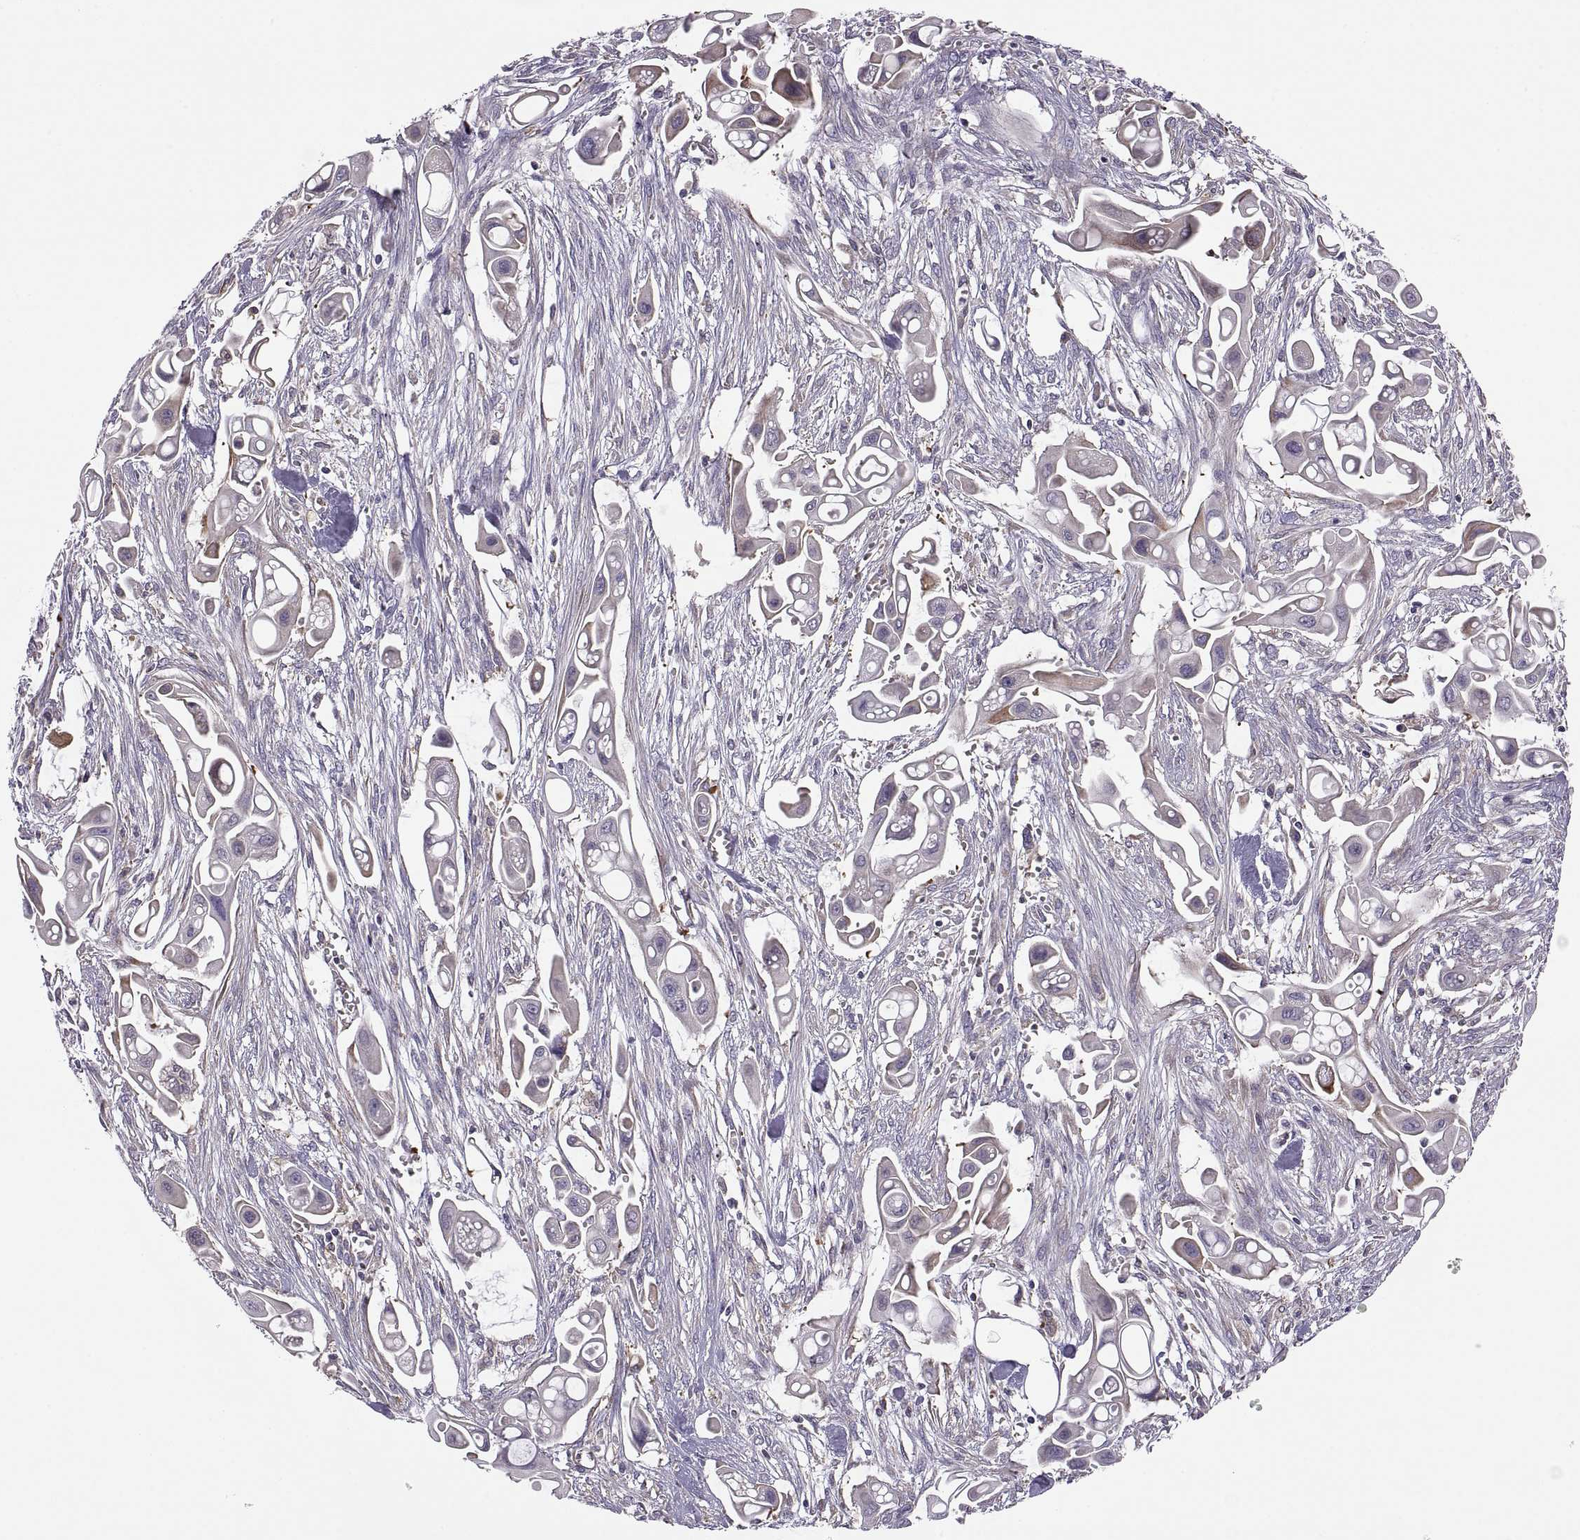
{"staining": {"intensity": "negative", "quantity": "none", "location": "none"}, "tissue": "pancreatic cancer", "cell_type": "Tumor cells", "image_type": "cancer", "snomed": [{"axis": "morphology", "description": "Adenocarcinoma, NOS"}, {"axis": "topography", "description": "Pancreas"}], "caption": "Immunohistochemical staining of human pancreatic cancer (adenocarcinoma) displays no significant positivity in tumor cells.", "gene": "SPATA32", "patient": {"sex": "male", "age": 50}}